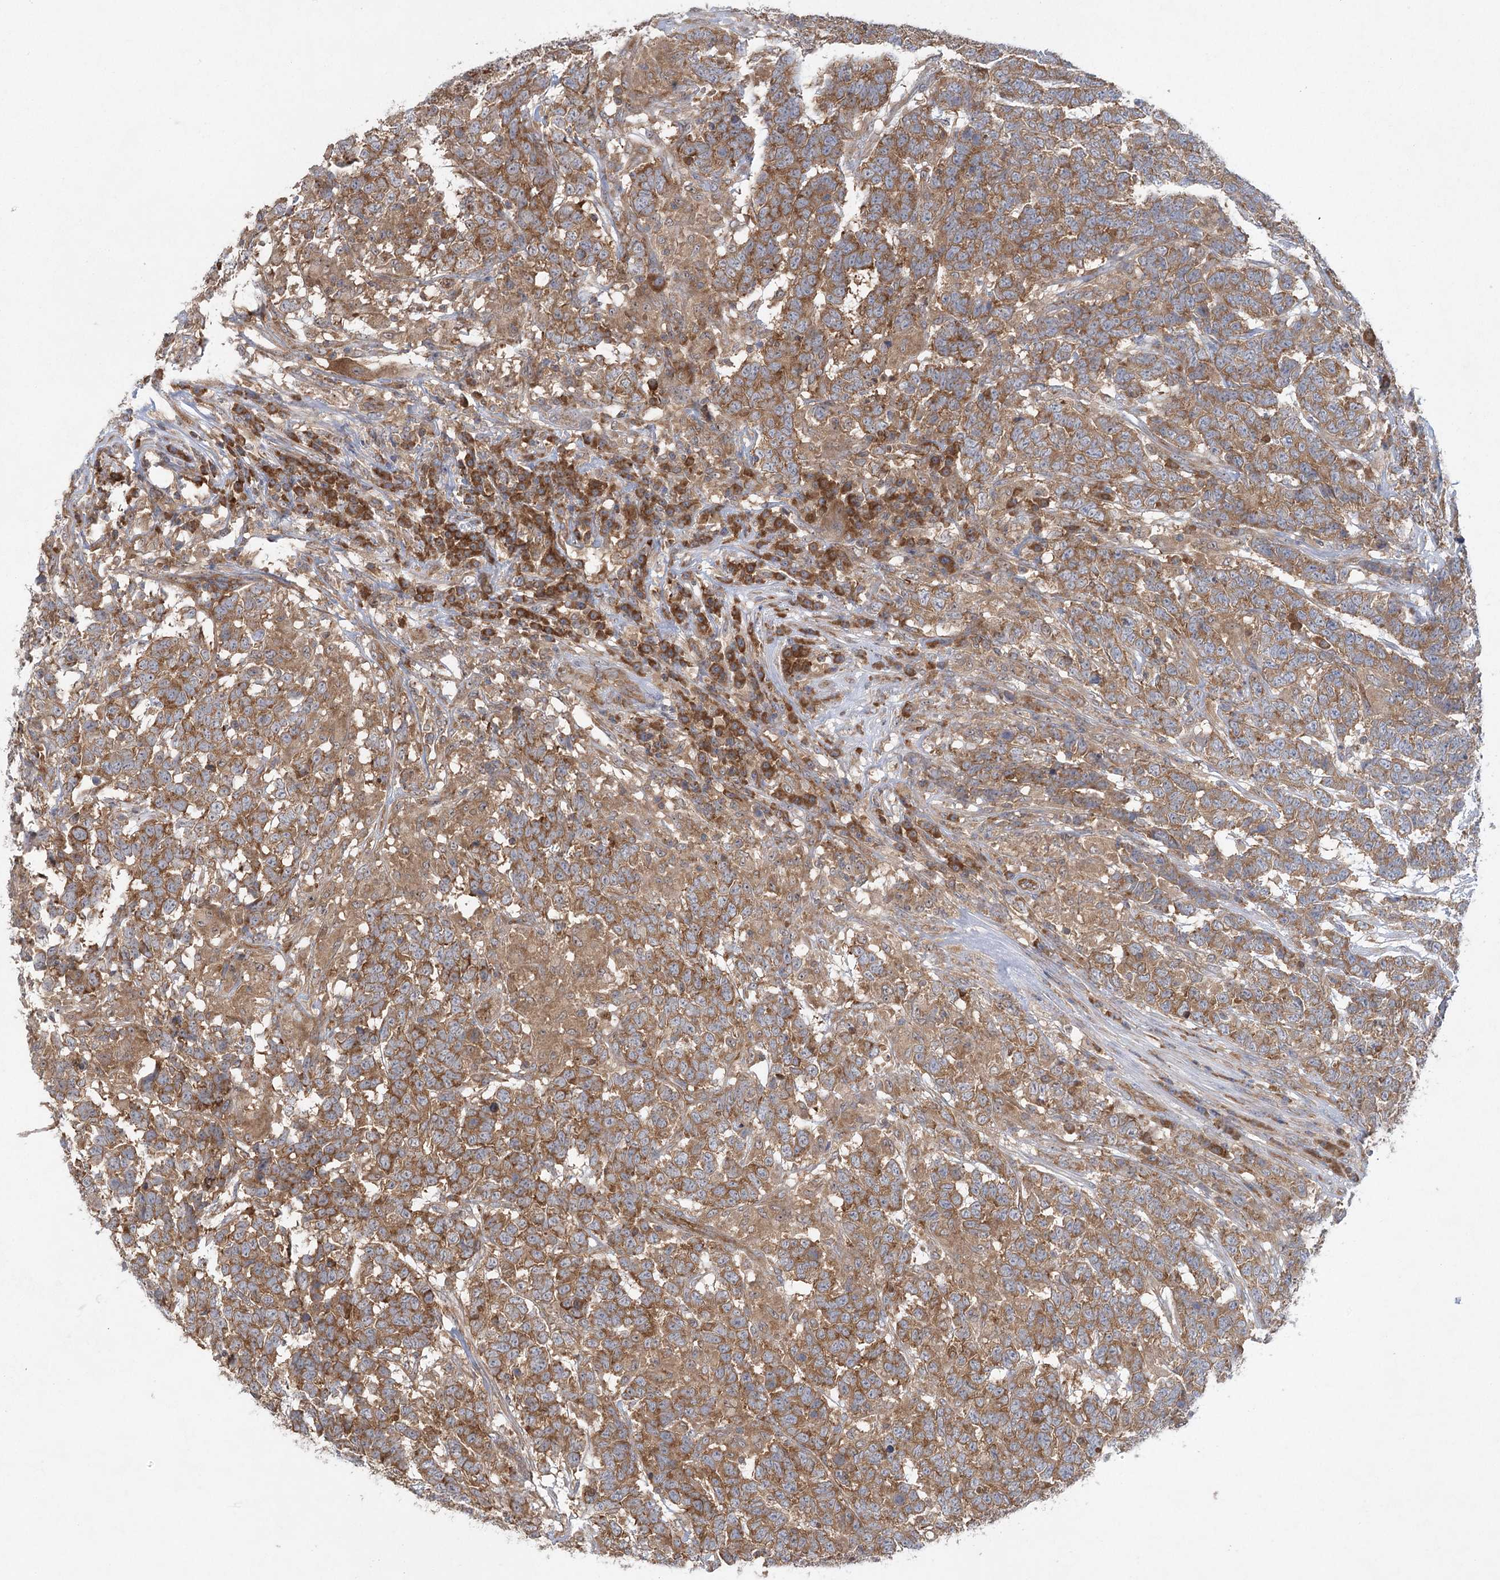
{"staining": {"intensity": "moderate", "quantity": ">75%", "location": "cytoplasmic/membranous"}, "tissue": "testis cancer", "cell_type": "Tumor cells", "image_type": "cancer", "snomed": [{"axis": "morphology", "description": "Carcinoma, Embryonal, NOS"}, {"axis": "topography", "description": "Testis"}], "caption": "This is an image of immunohistochemistry (IHC) staining of testis cancer (embryonal carcinoma), which shows moderate expression in the cytoplasmic/membranous of tumor cells.", "gene": "EIF3A", "patient": {"sex": "male", "age": 26}}